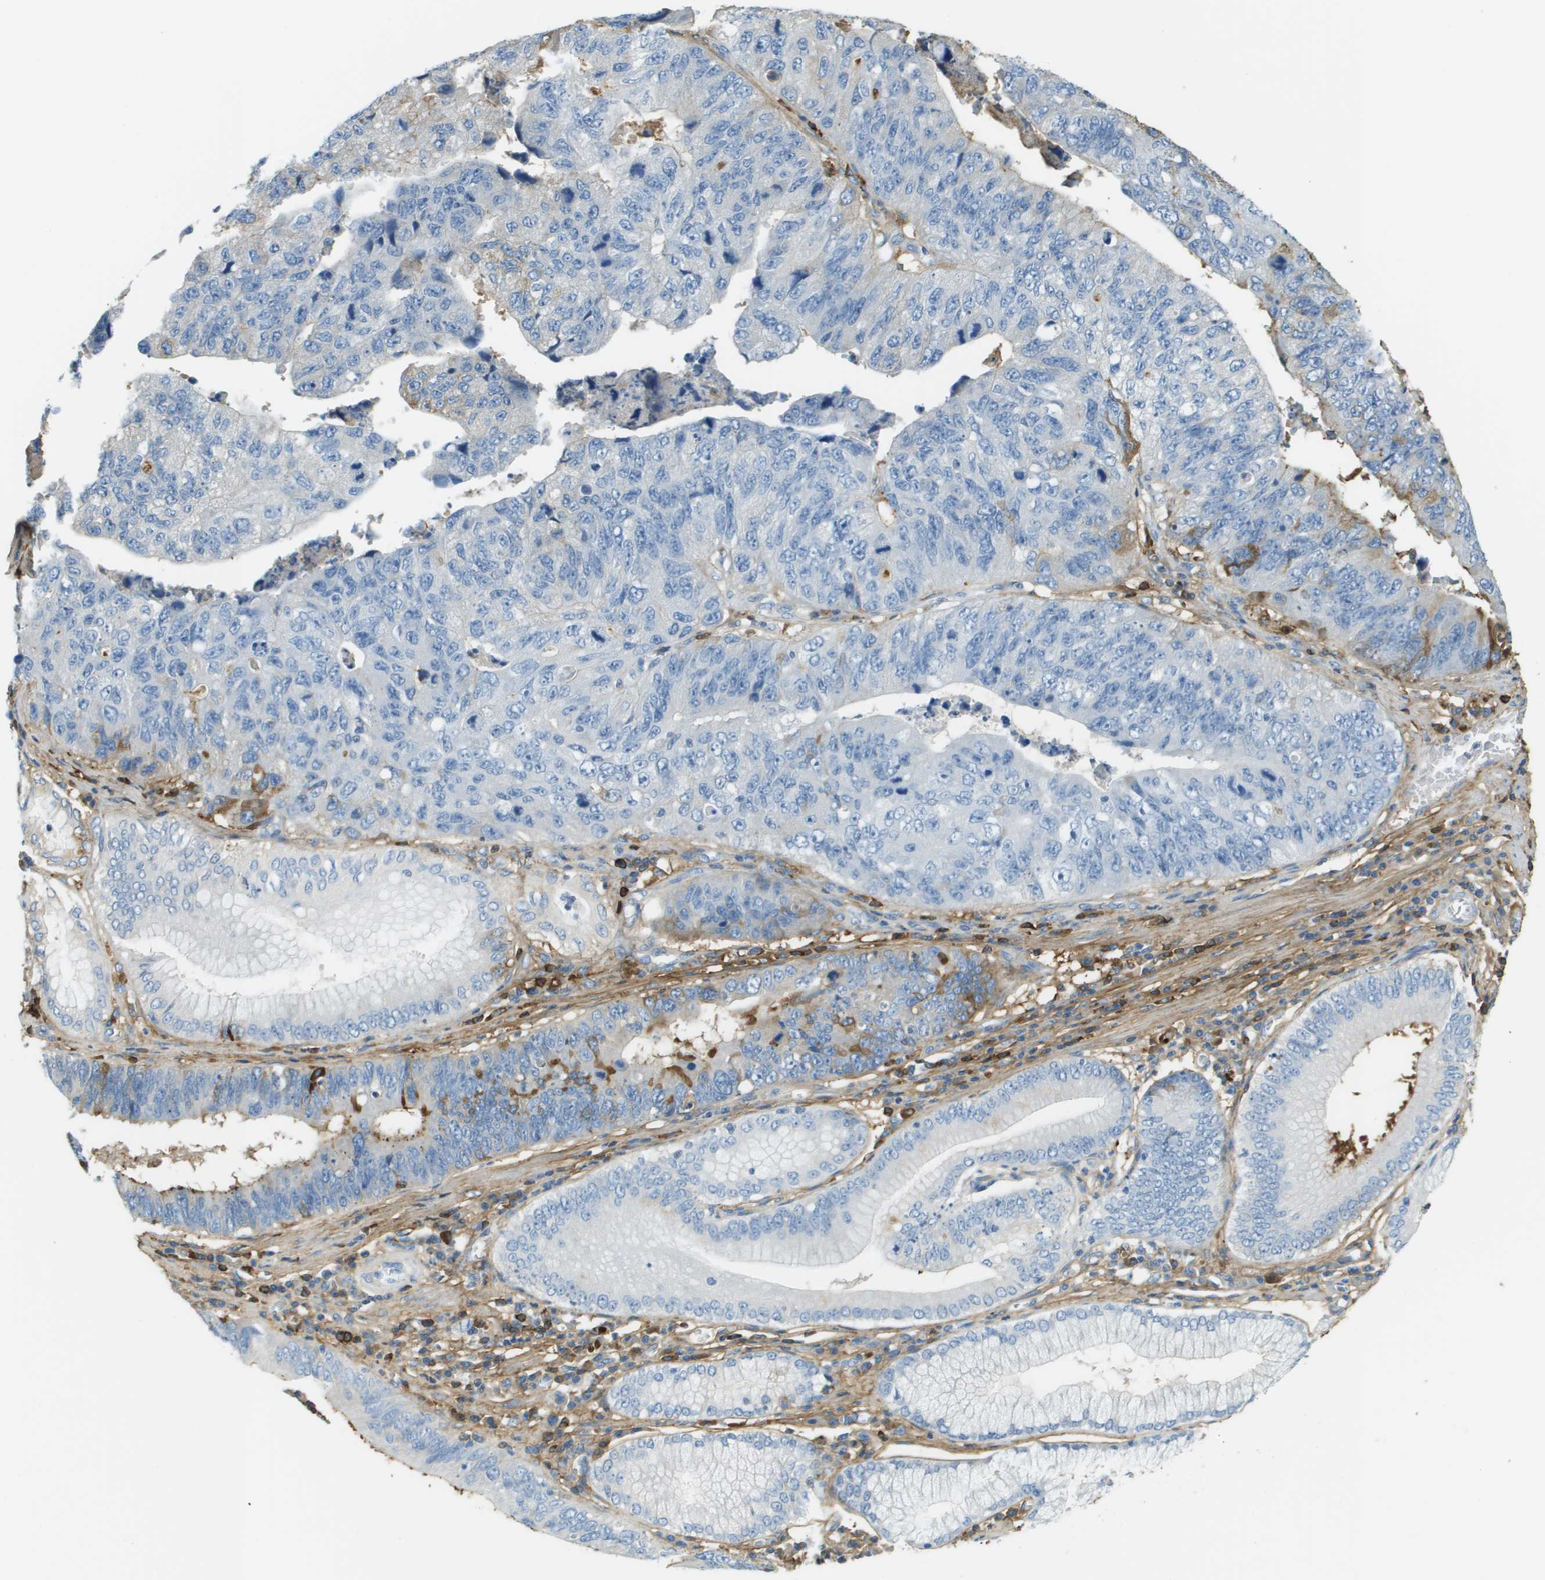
{"staining": {"intensity": "negative", "quantity": "none", "location": "none"}, "tissue": "stomach cancer", "cell_type": "Tumor cells", "image_type": "cancer", "snomed": [{"axis": "morphology", "description": "Adenocarcinoma, NOS"}, {"axis": "topography", "description": "Stomach"}], "caption": "A histopathology image of stomach cancer stained for a protein displays no brown staining in tumor cells. (DAB immunohistochemistry (IHC) with hematoxylin counter stain).", "gene": "DCN", "patient": {"sex": "male", "age": 59}}